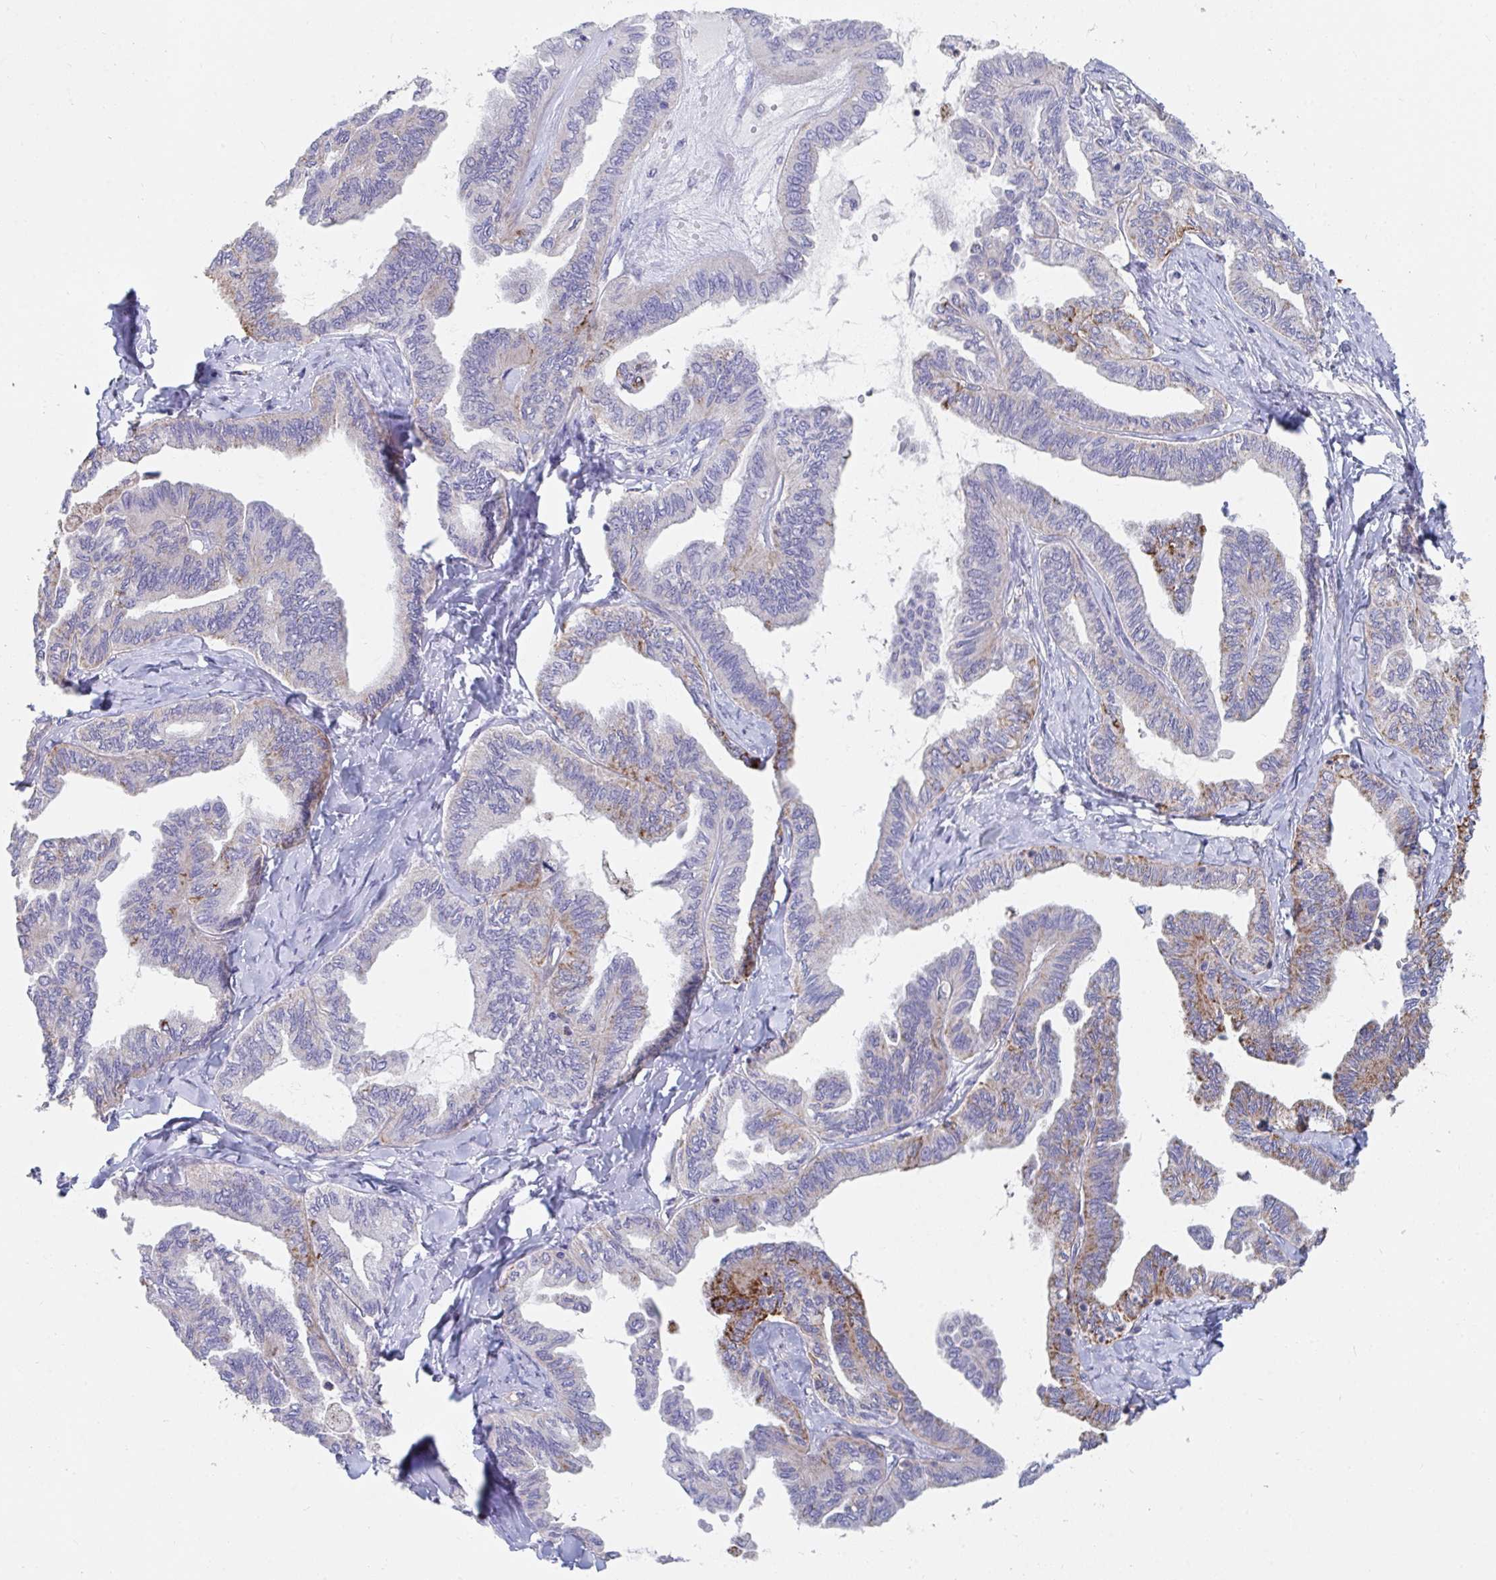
{"staining": {"intensity": "strong", "quantity": "25%-75%", "location": "cytoplasmic/membranous"}, "tissue": "ovarian cancer", "cell_type": "Tumor cells", "image_type": "cancer", "snomed": [{"axis": "morphology", "description": "Carcinoma, endometroid"}, {"axis": "topography", "description": "Ovary"}], "caption": "The micrograph exhibits immunohistochemical staining of ovarian cancer (endometroid carcinoma). There is strong cytoplasmic/membranous positivity is seen in about 25%-75% of tumor cells. The protein is stained brown, and the nuclei are stained in blue (DAB IHC with brightfield microscopy, high magnification).", "gene": "FAM156B", "patient": {"sex": "female", "age": 70}}